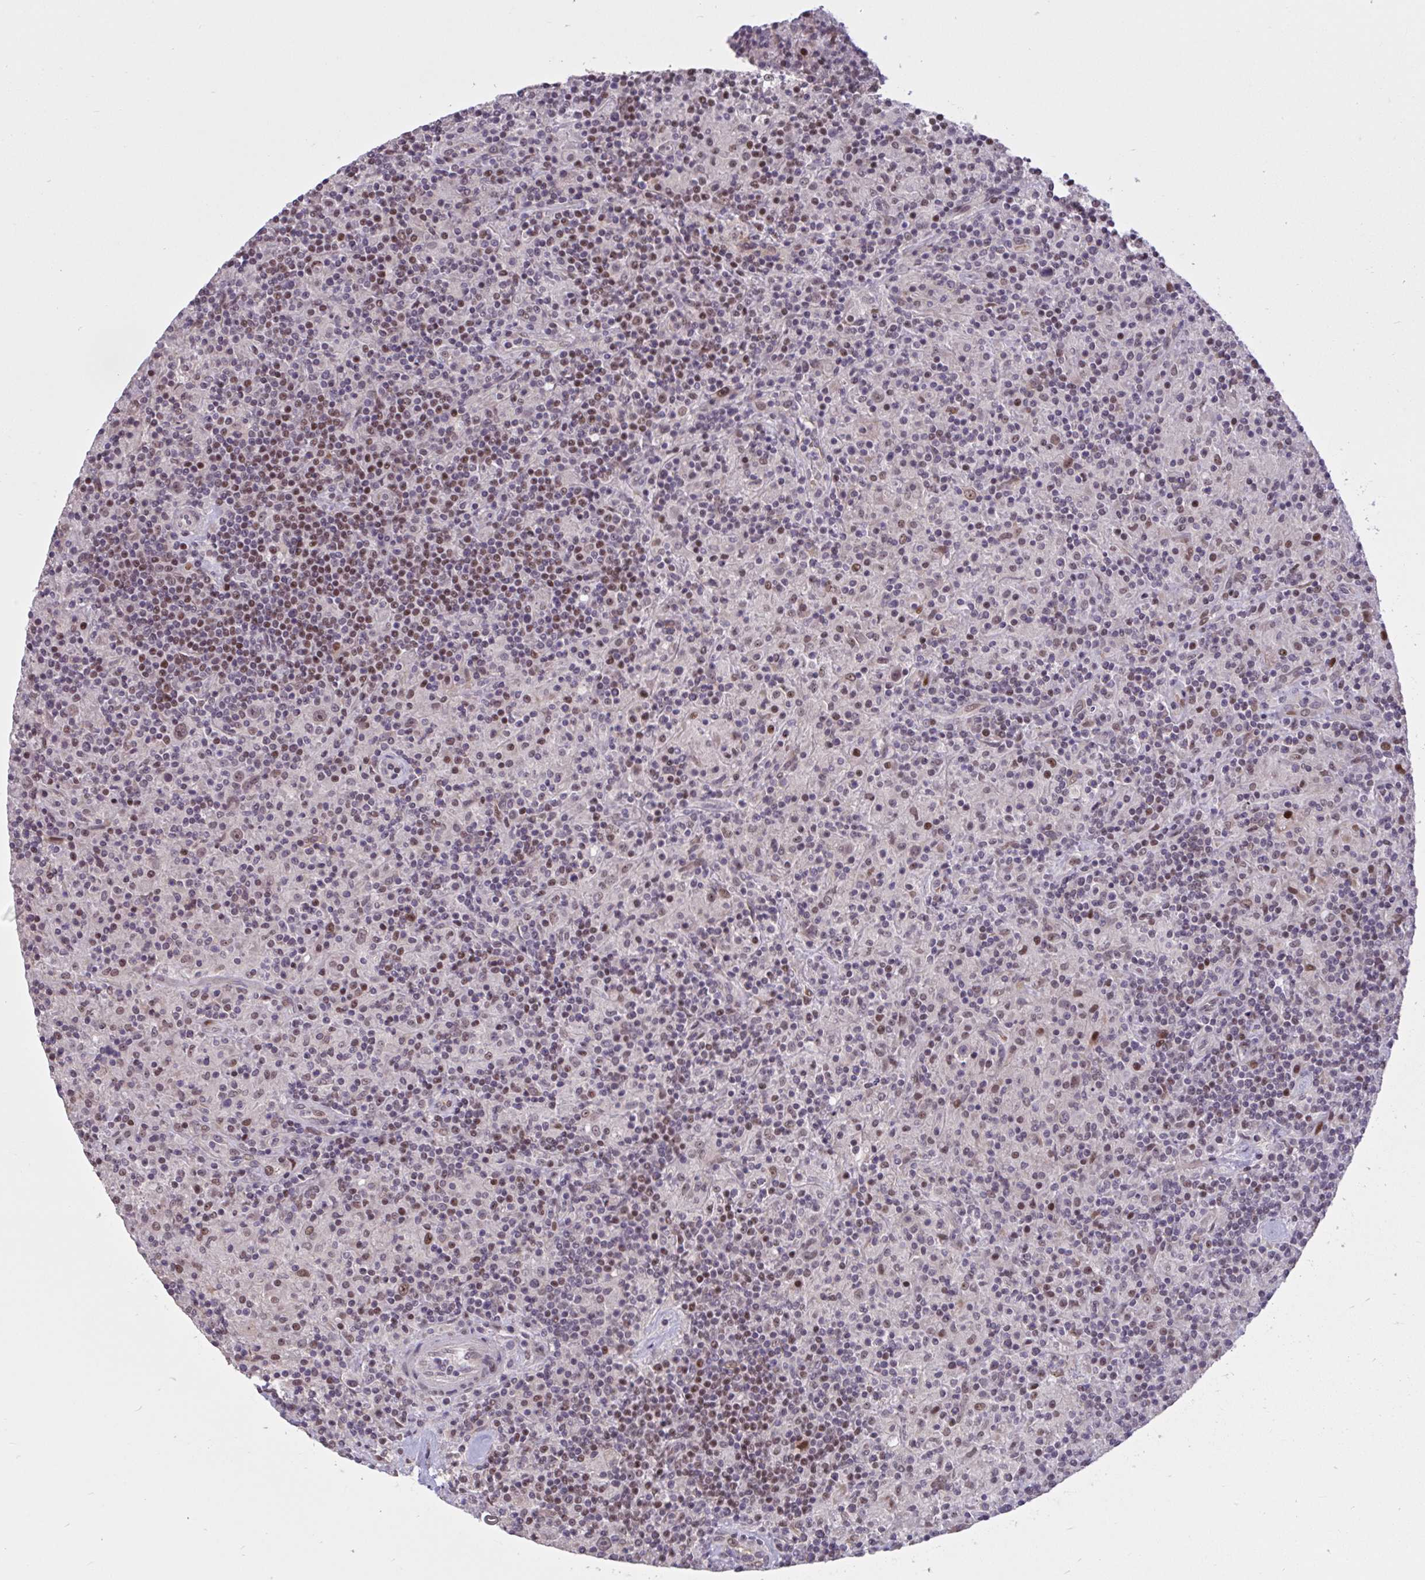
{"staining": {"intensity": "moderate", "quantity": ">75%", "location": "nuclear"}, "tissue": "lymphoma", "cell_type": "Tumor cells", "image_type": "cancer", "snomed": [{"axis": "morphology", "description": "Hodgkin's disease, NOS"}, {"axis": "topography", "description": "Lymph node"}], "caption": "Hodgkin's disease stained for a protein exhibits moderate nuclear positivity in tumor cells.", "gene": "ZNF414", "patient": {"sex": "male", "age": 70}}